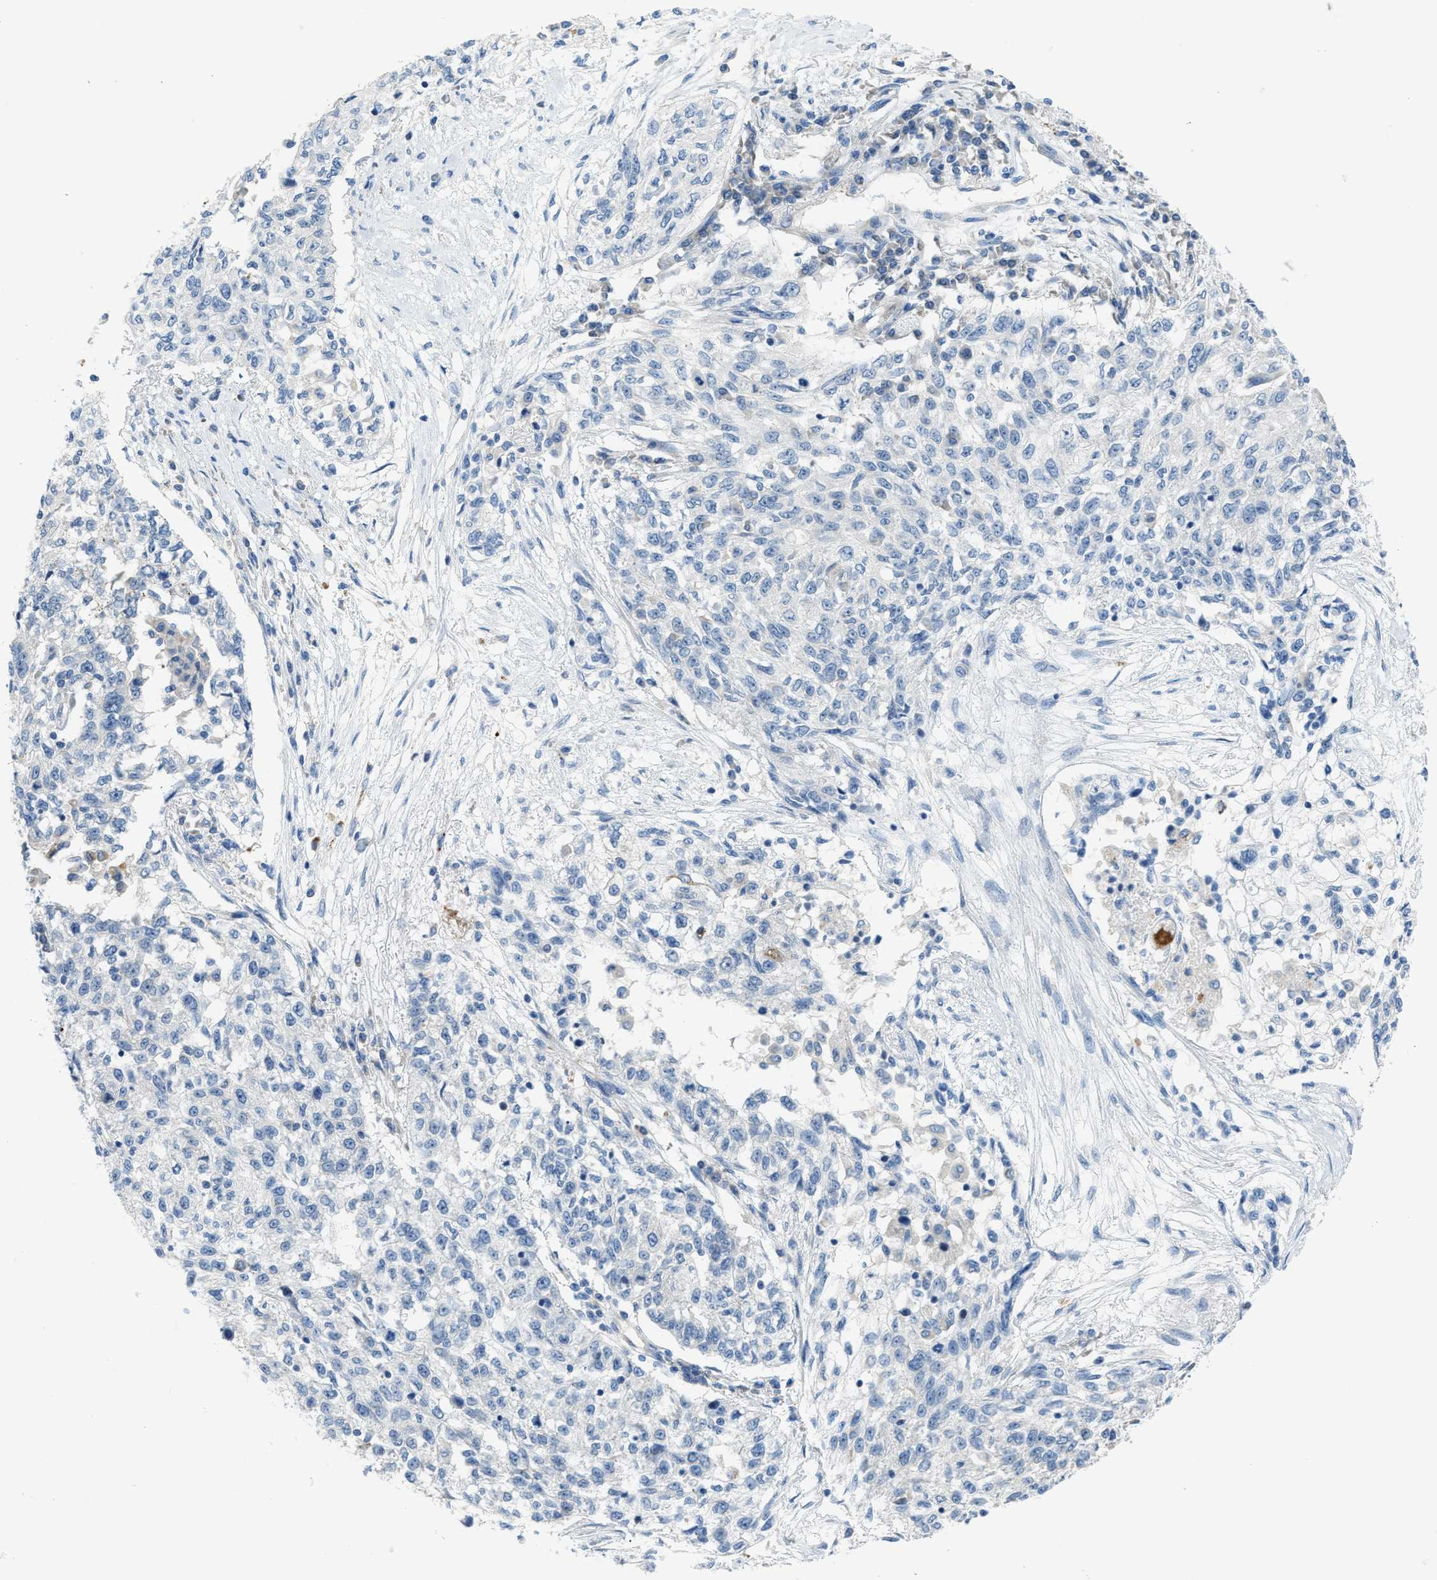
{"staining": {"intensity": "negative", "quantity": "none", "location": "none"}, "tissue": "cervical cancer", "cell_type": "Tumor cells", "image_type": "cancer", "snomed": [{"axis": "morphology", "description": "Squamous cell carcinoma, NOS"}, {"axis": "topography", "description": "Cervix"}], "caption": "Protein analysis of squamous cell carcinoma (cervical) exhibits no significant positivity in tumor cells.", "gene": "KLHDC10", "patient": {"sex": "female", "age": 57}}